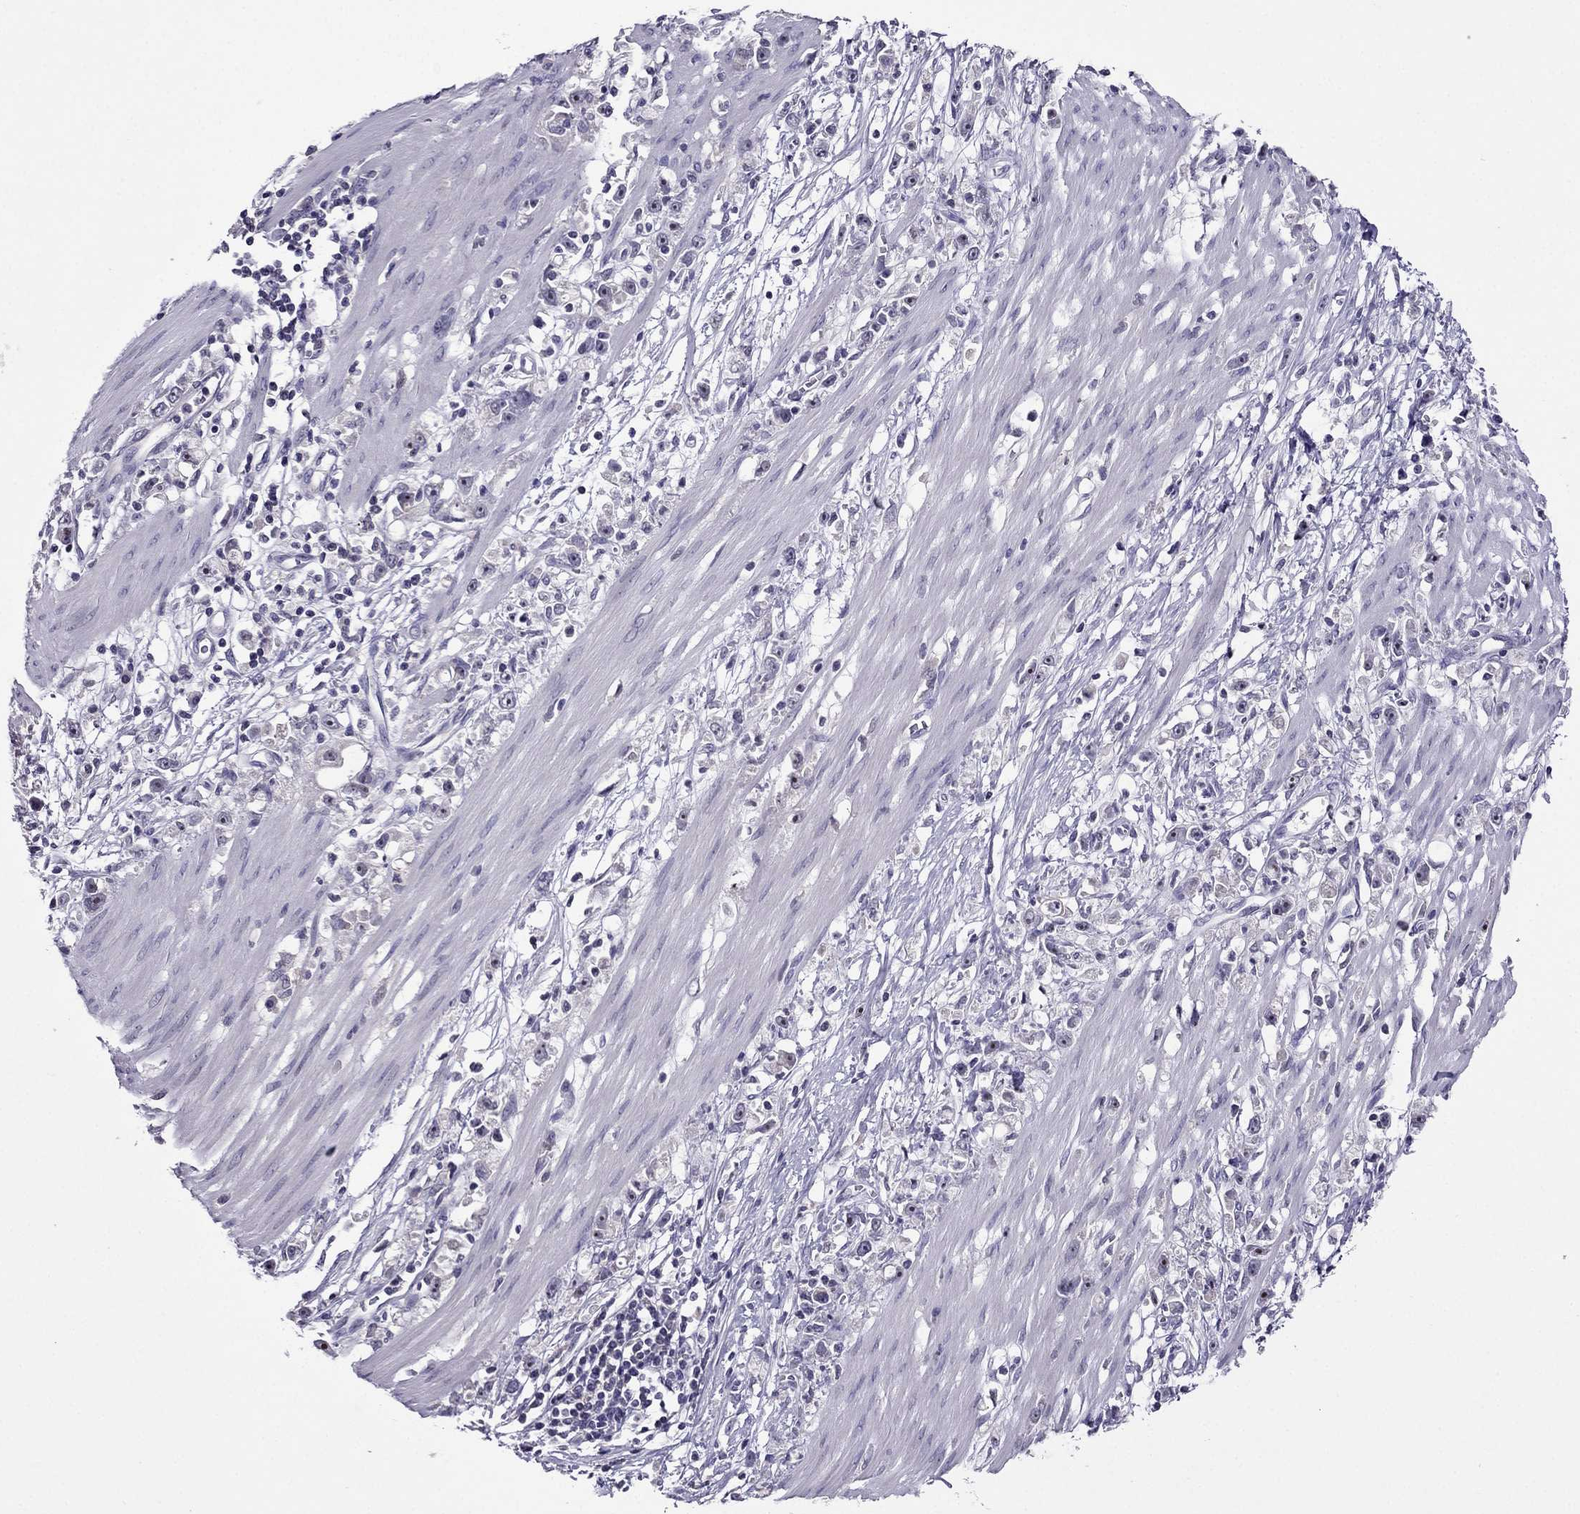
{"staining": {"intensity": "negative", "quantity": "none", "location": "none"}, "tissue": "stomach cancer", "cell_type": "Tumor cells", "image_type": "cancer", "snomed": [{"axis": "morphology", "description": "Adenocarcinoma, NOS"}, {"axis": "topography", "description": "Stomach"}], "caption": "An image of human adenocarcinoma (stomach) is negative for staining in tumor cells.", "gene": "SPTBN4", "patient": {"sex": "female", "age": 59}}